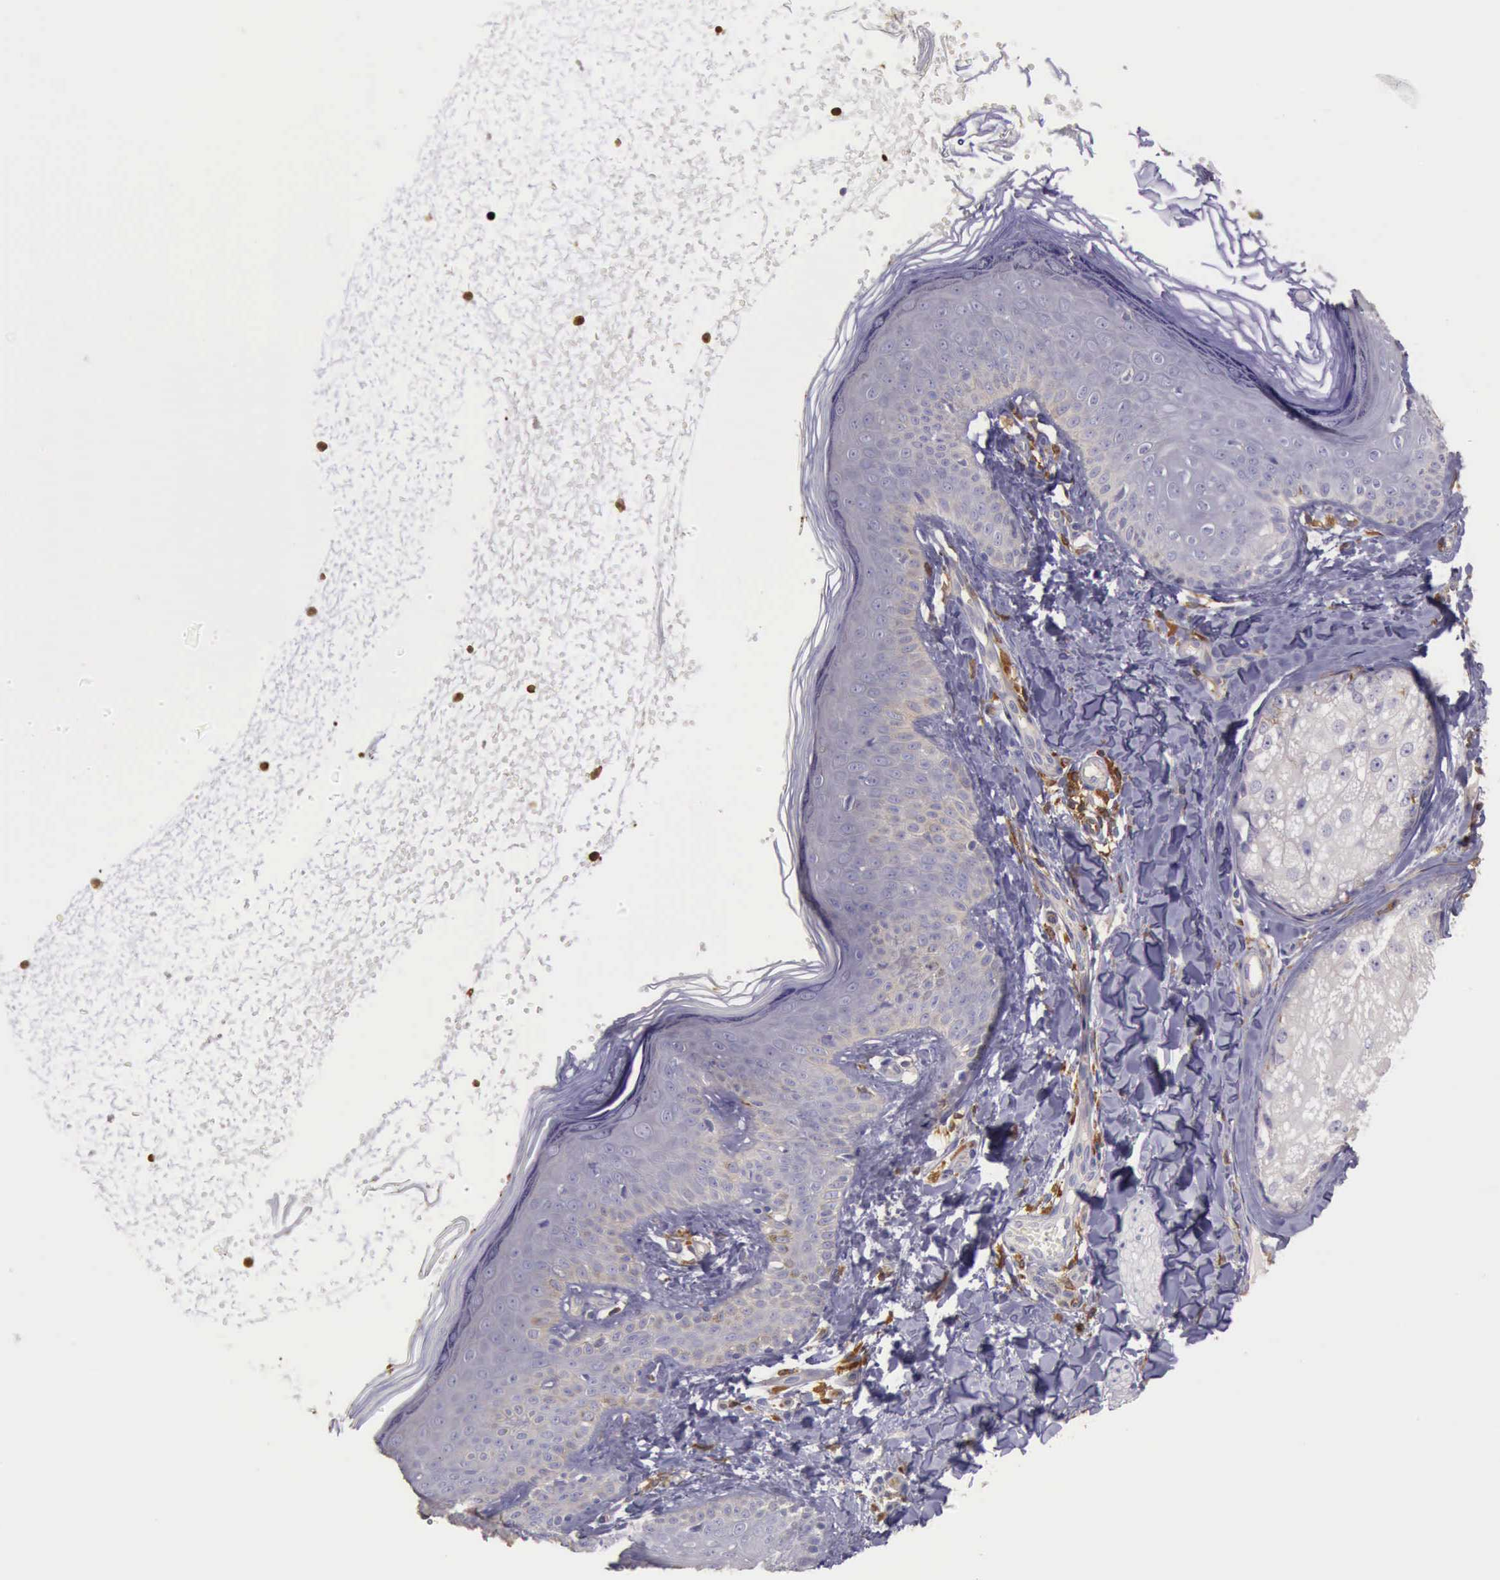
{"staining": {"intensity": "negative", "quantity": "none", "location": "none"}, "tissue": "skin", "cell_type": "Fibroblasts", "image_type": "normal", "snomed": [{"axis": "morphology", "description": "Normal tissue, NOS"}, {"axis": "topography", "description": "Skin"}], "caption": "Immunohistochemical staining of benign human skin reveals no significant positivity in fibroblasts. (Stains: DAB (3,3'-diaminobenzidine) immunohistochemistry with hematoxylin counter stain, Microscopy: brightfield microscopy at high magnification).", "gene": "ARHGAP4", "patient": {"sex": "female", "age": 15}}